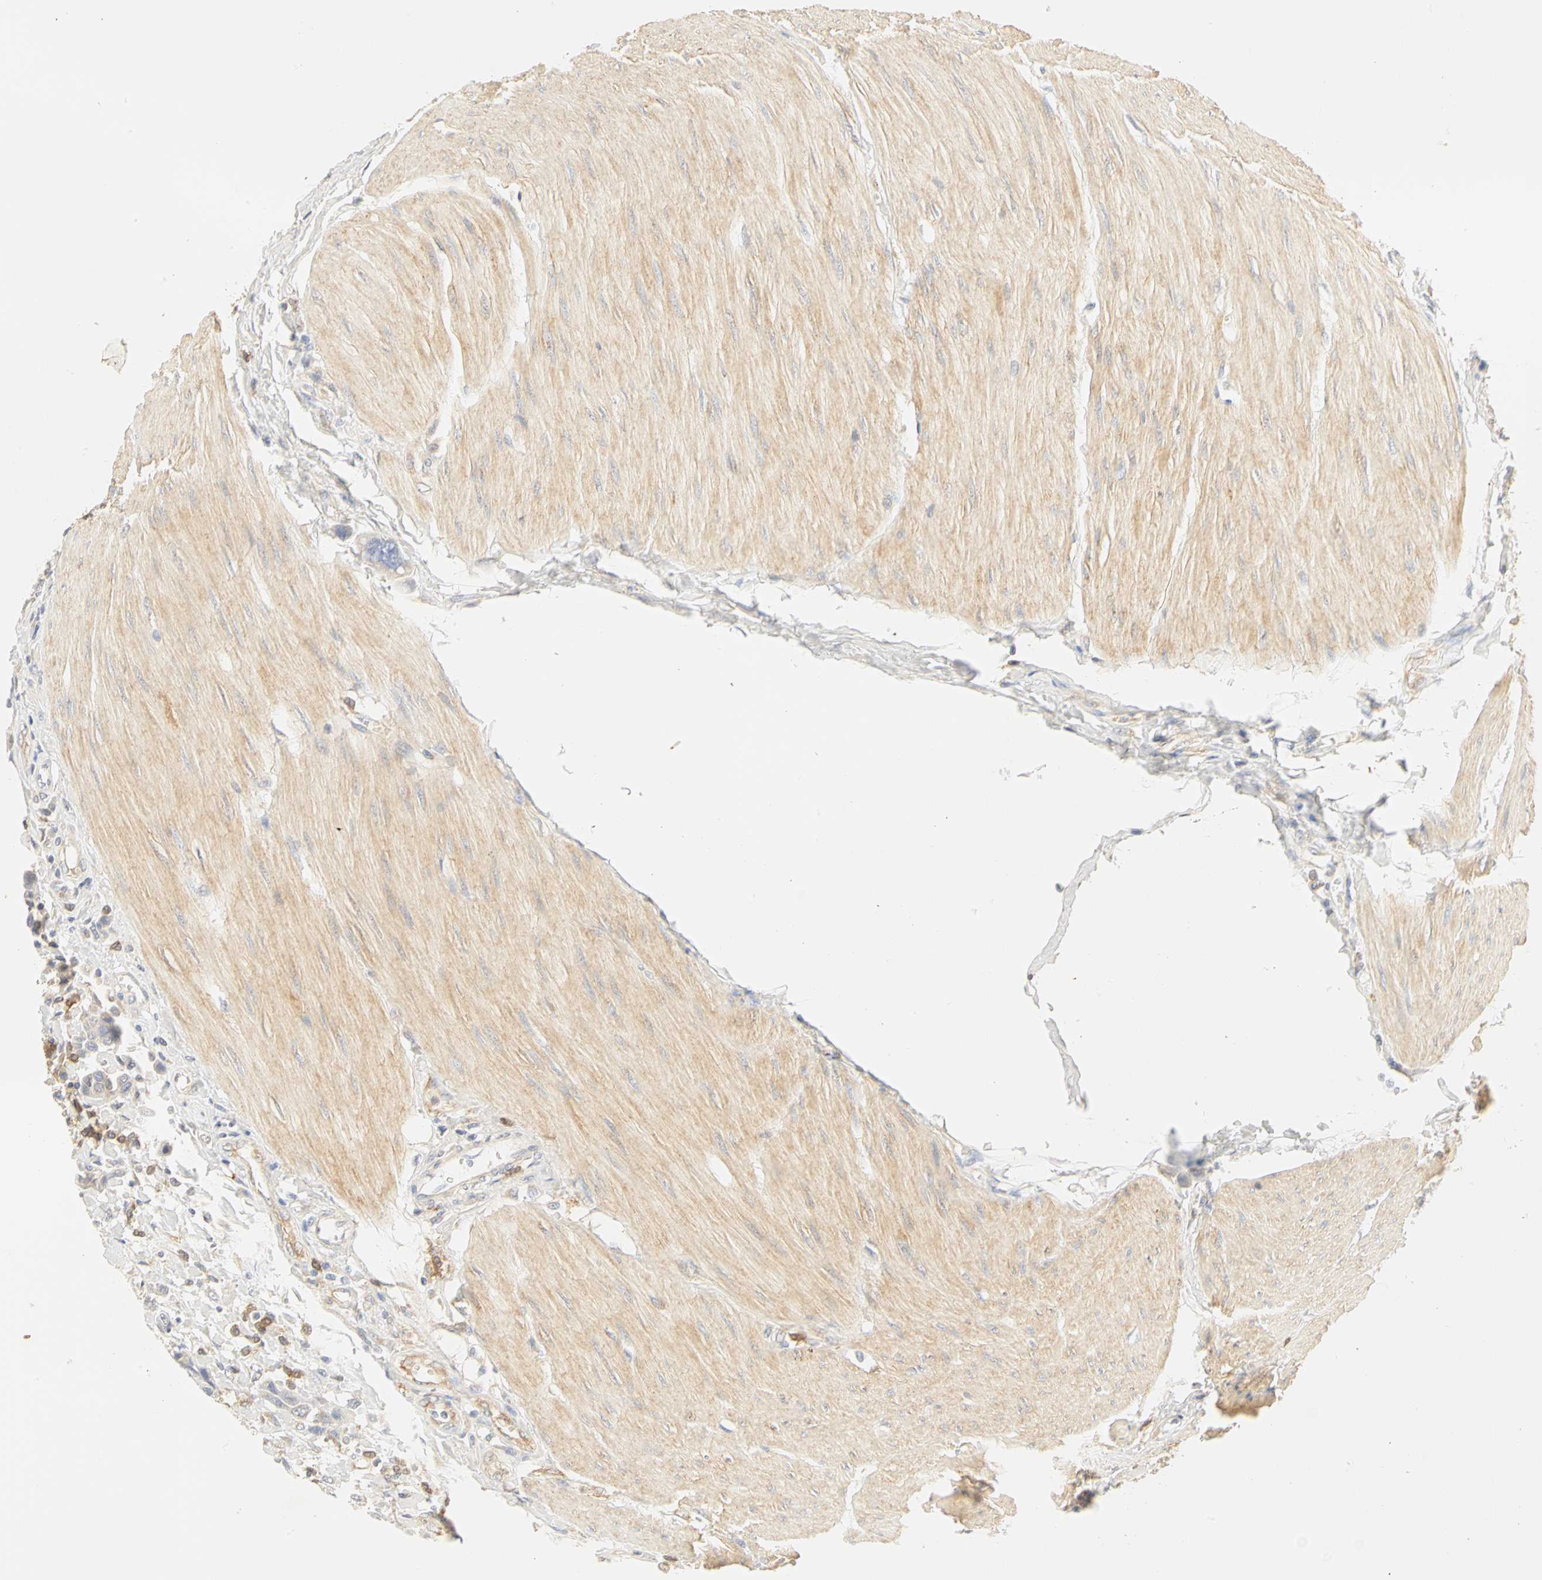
{"staining": {"intensity": "weak", "quantity": "25%-75%", "location": "cytoplasmic/membranous"}, "tissue": "urothelial cancer", "cell_type": "Tumor cells", "image_type": "cancer", "snomed": [{"axis": "morphology", "description": "Urothelial carcinoma, High grade"}, {"axis": "topography", "description": "Urinary bladder"}], "caption": "High-grade urothelial carcinoma tissue reveals weak cytoplasmic/membranous expression in approximately 25%-75% of tumor cells, visualized by immunohistochemistry.", "gene": "GNRH2", "patient": {"sex": "male", "age": 50}}